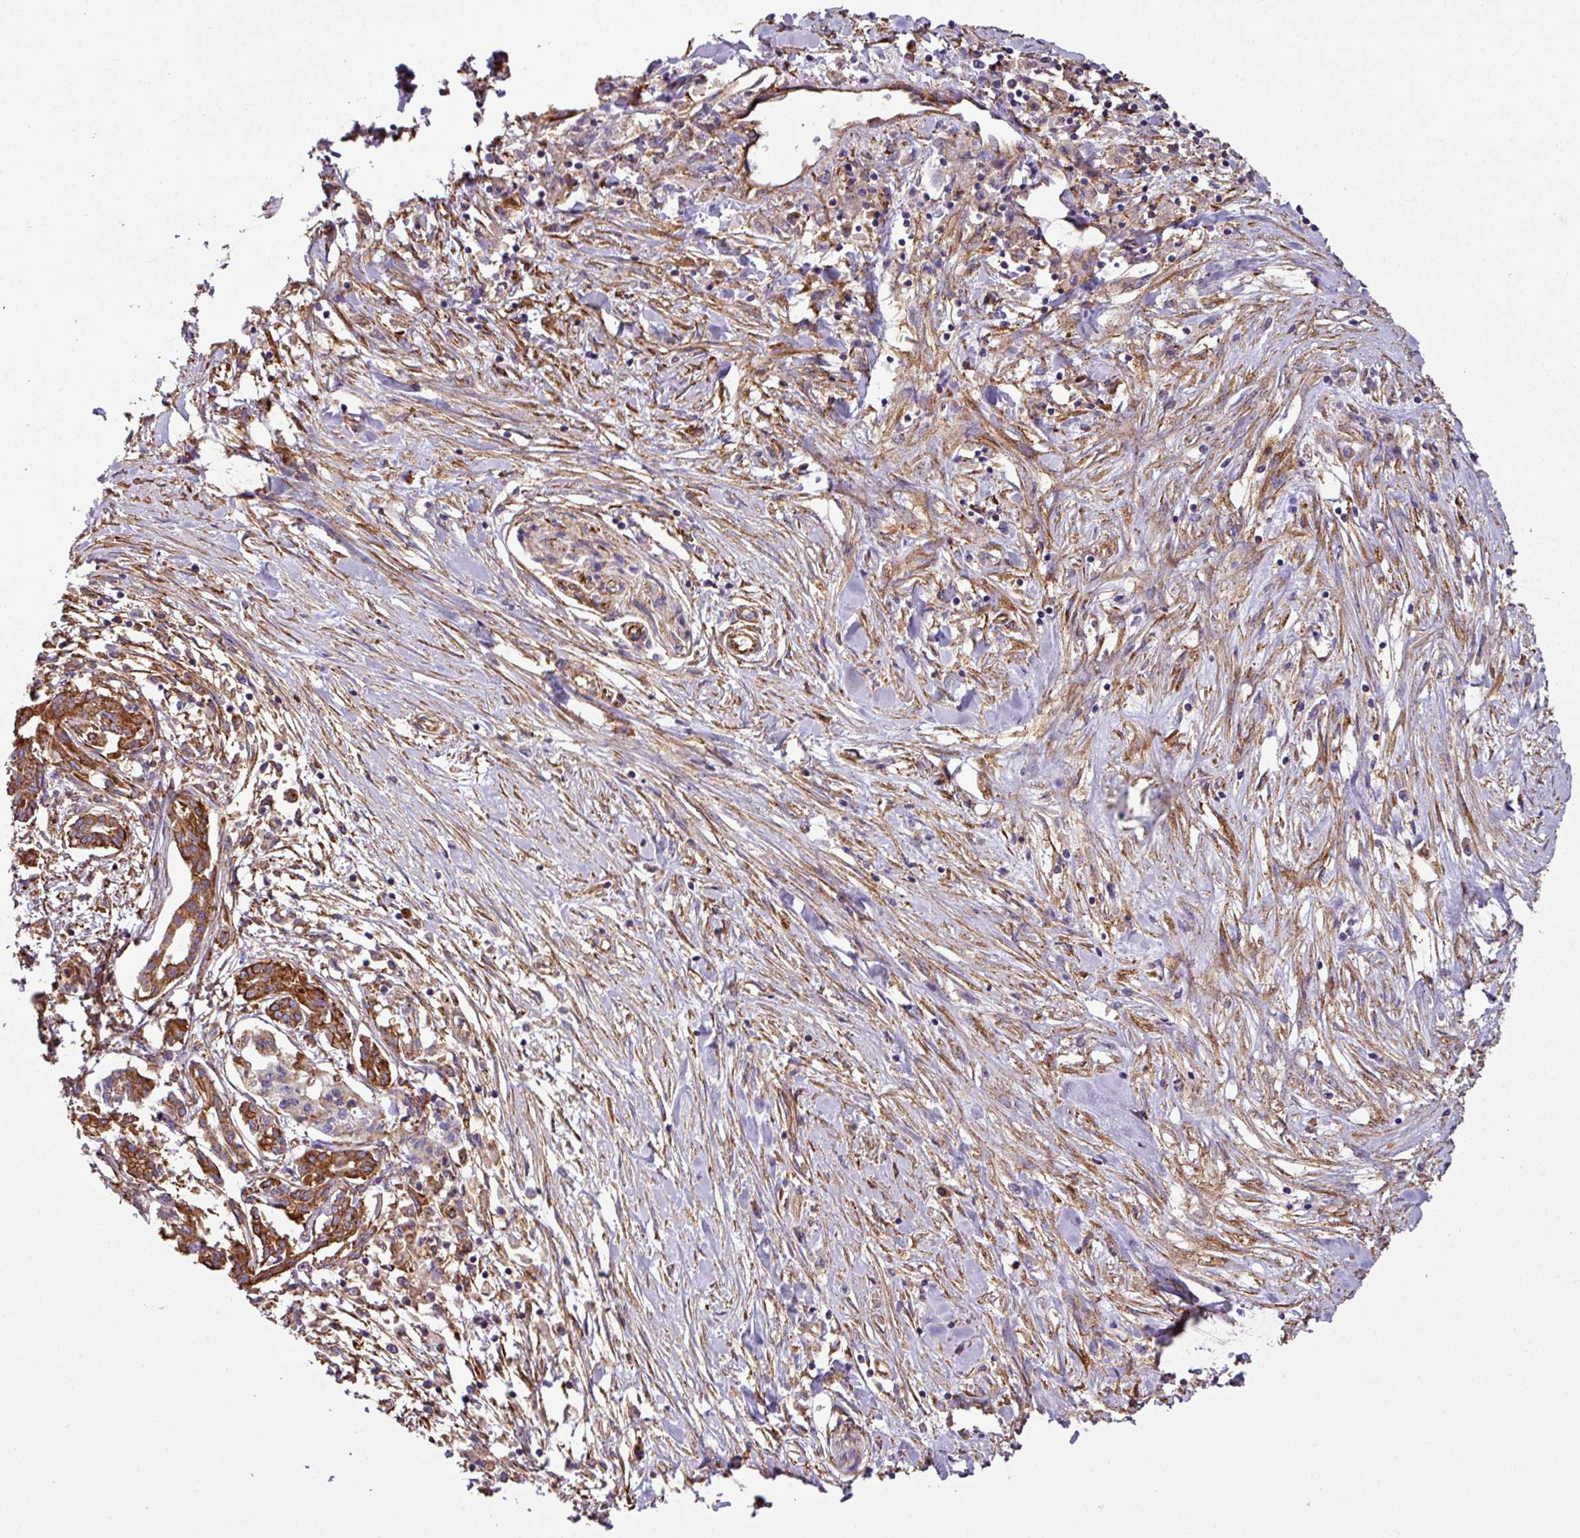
{"staining": {"intensity": "strong", "quantity": ">75%", "location": "cytoplasmic/membranous"}, "tissue": "pancreatic cancer", "cell_type": "Tumor cells", "image_type": "cancer", "snomed": [{"axis": "morphology", "description": "Adenocarcinoma, NOS"}, {"axis": "topography", "description": "Pancreas"}], "caption": "This histopathology image exhibits immunohistochemistry staining of human pancreatic cancer (adenocarcinoma), with high strong cytoplasmic/membranous positivity in about >75% of tumor cells.", "gene": "XNDC1N", "patient": {"sex": "female", "age": 50}}